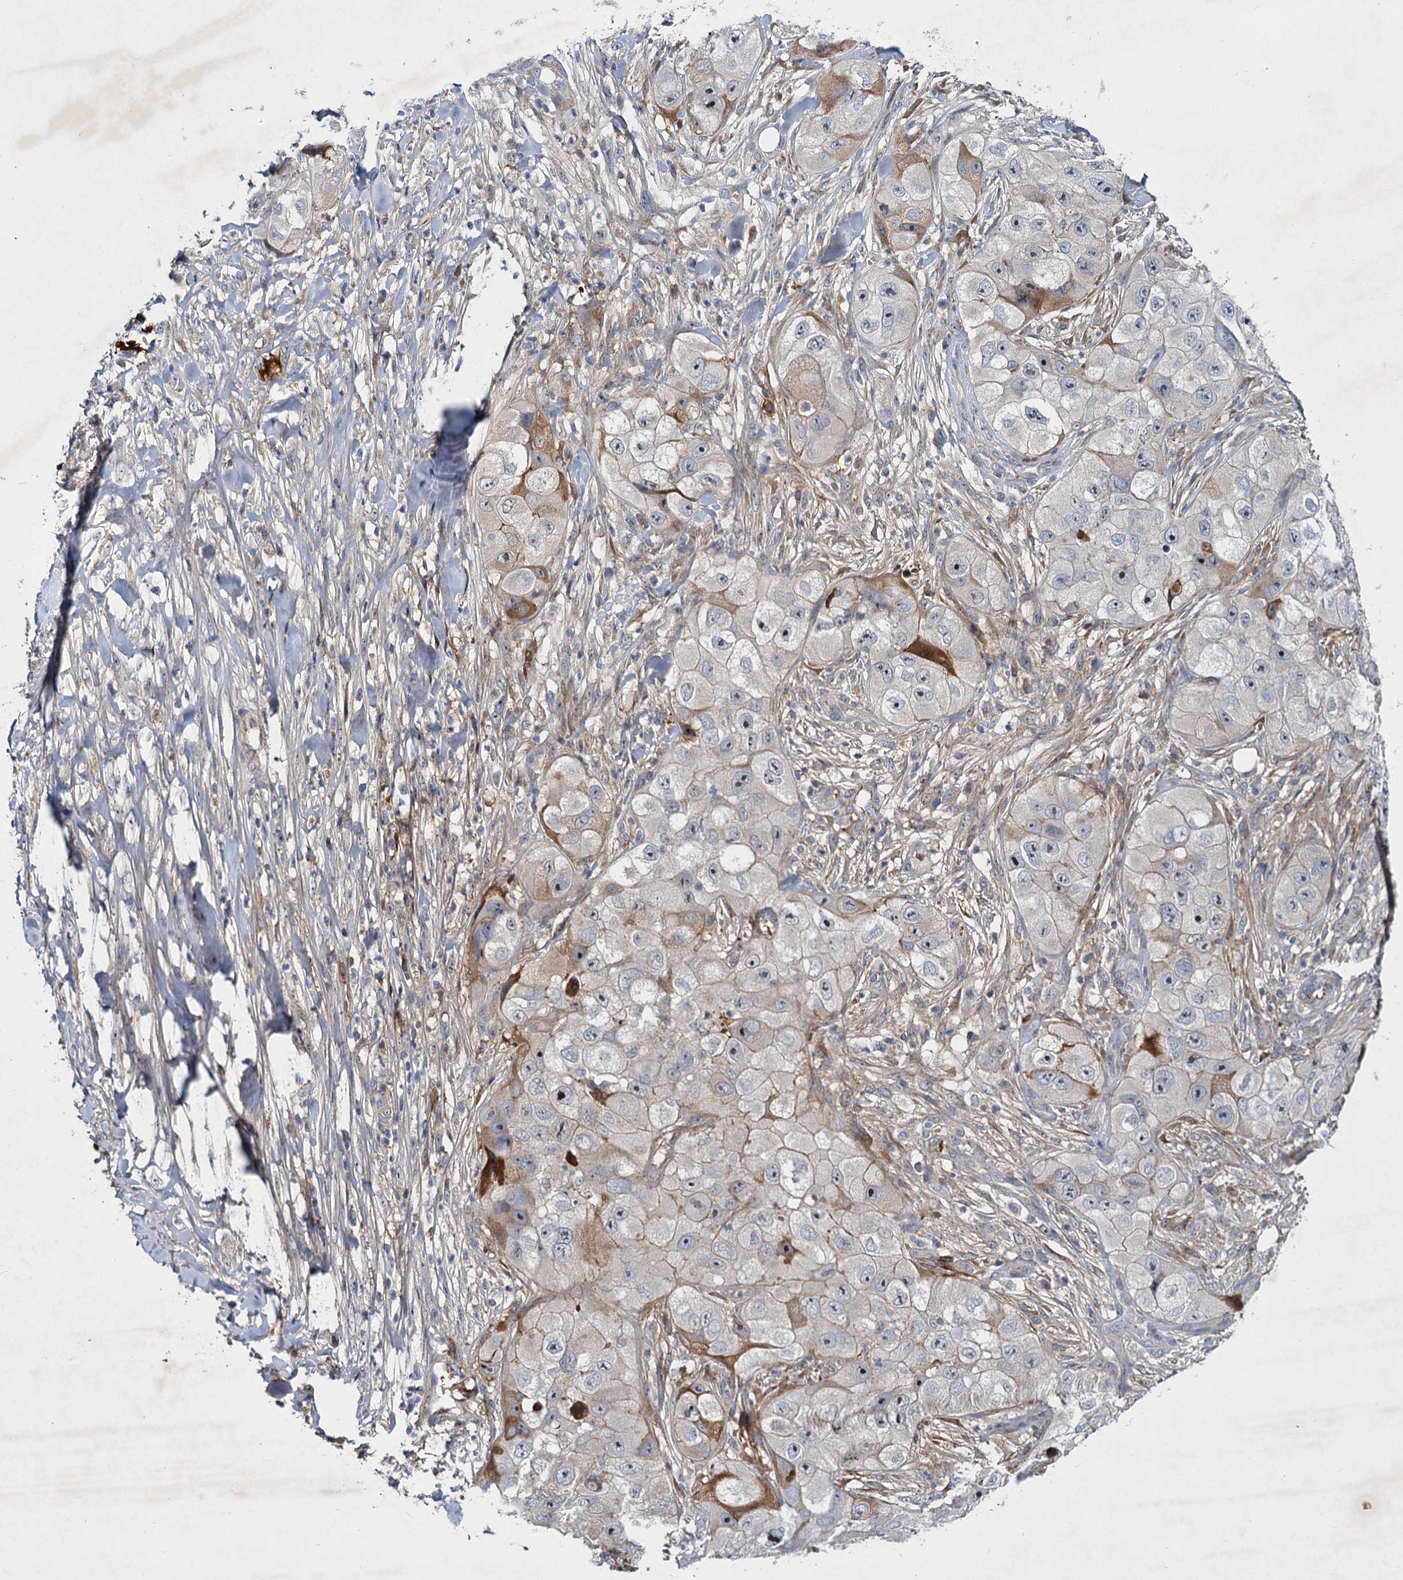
{"staining": {"intensity": "moderate", "quantity": "<25%", "location": "cytoplasmic/membranous"}, "tissue": "skin cancer", "cell_type": "Tumor cells", "image_type": "cancer", "snomed": [{"axis": "morphology", "description": "Squamous cell carcinoma, NOS"}, {"axis": "topography", "description": "Skin"}, {"axis": "topography", "description": "Subcutis"}], "caption": "Skin squamous cell carcinoma stained with DAB immunohistochemistry demonstrates low levels of moderate cytoplasmic/membranous expression in approximately <25% of tumor cells. The protein is shown in brown color, while the nuclei are stained blue.", "gene": "CHRD", "patient": {"sex": "male", "age": 73}}